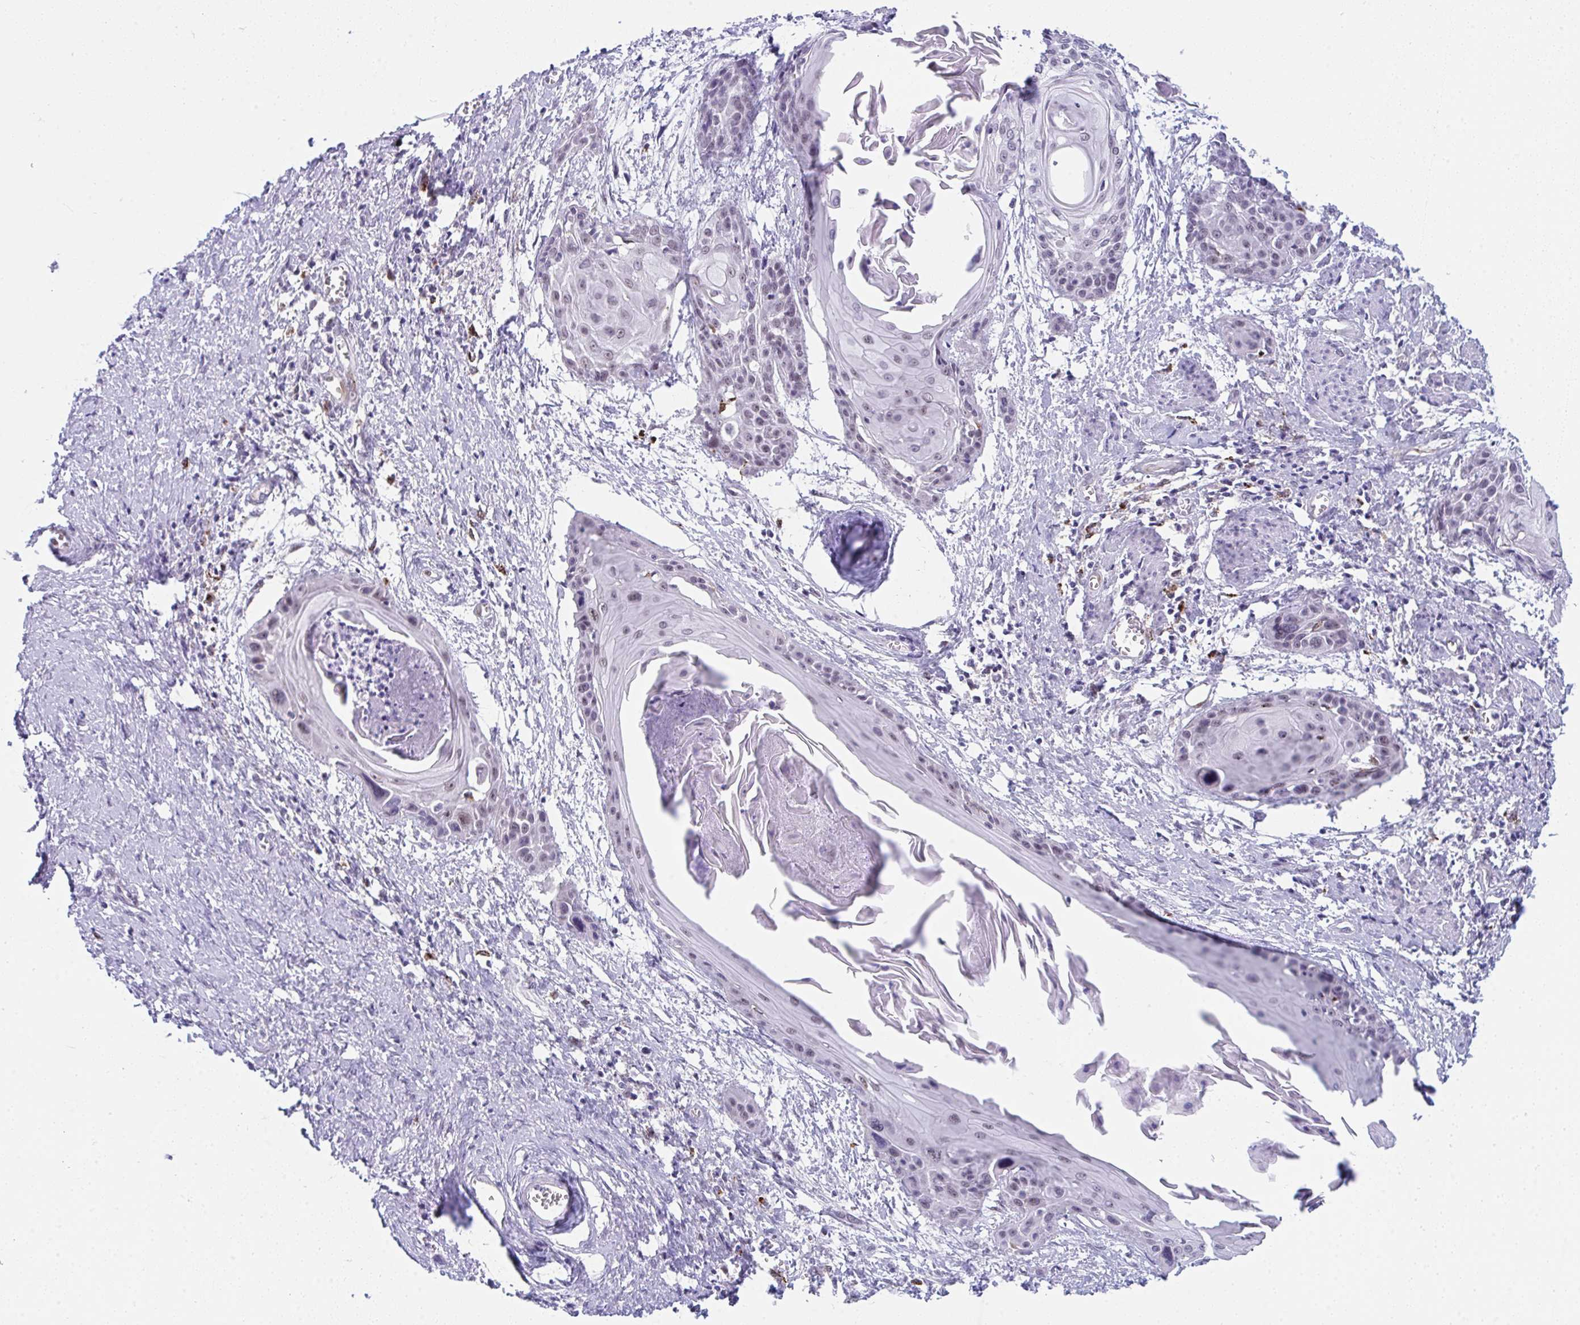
{"staining": {"intensity": "negative", "quantity": "none", "location": "none"}, "tissue": "cervical cancer", "cell_type": "Tumor cells", "image_type": "cancer", "snomed": [{"axis": "morphology", "description": "Squamous cell carcinoma, NOS"}, {"axis": "topography", "description": "Cervix"}], "caption": "Immunohistochemistry (IHC) of human cervical squamous cell carcinoma reveals no positivity in tumor cells.", "gene": "CDK13", "patient": {"sex": "female", "age": 57}}